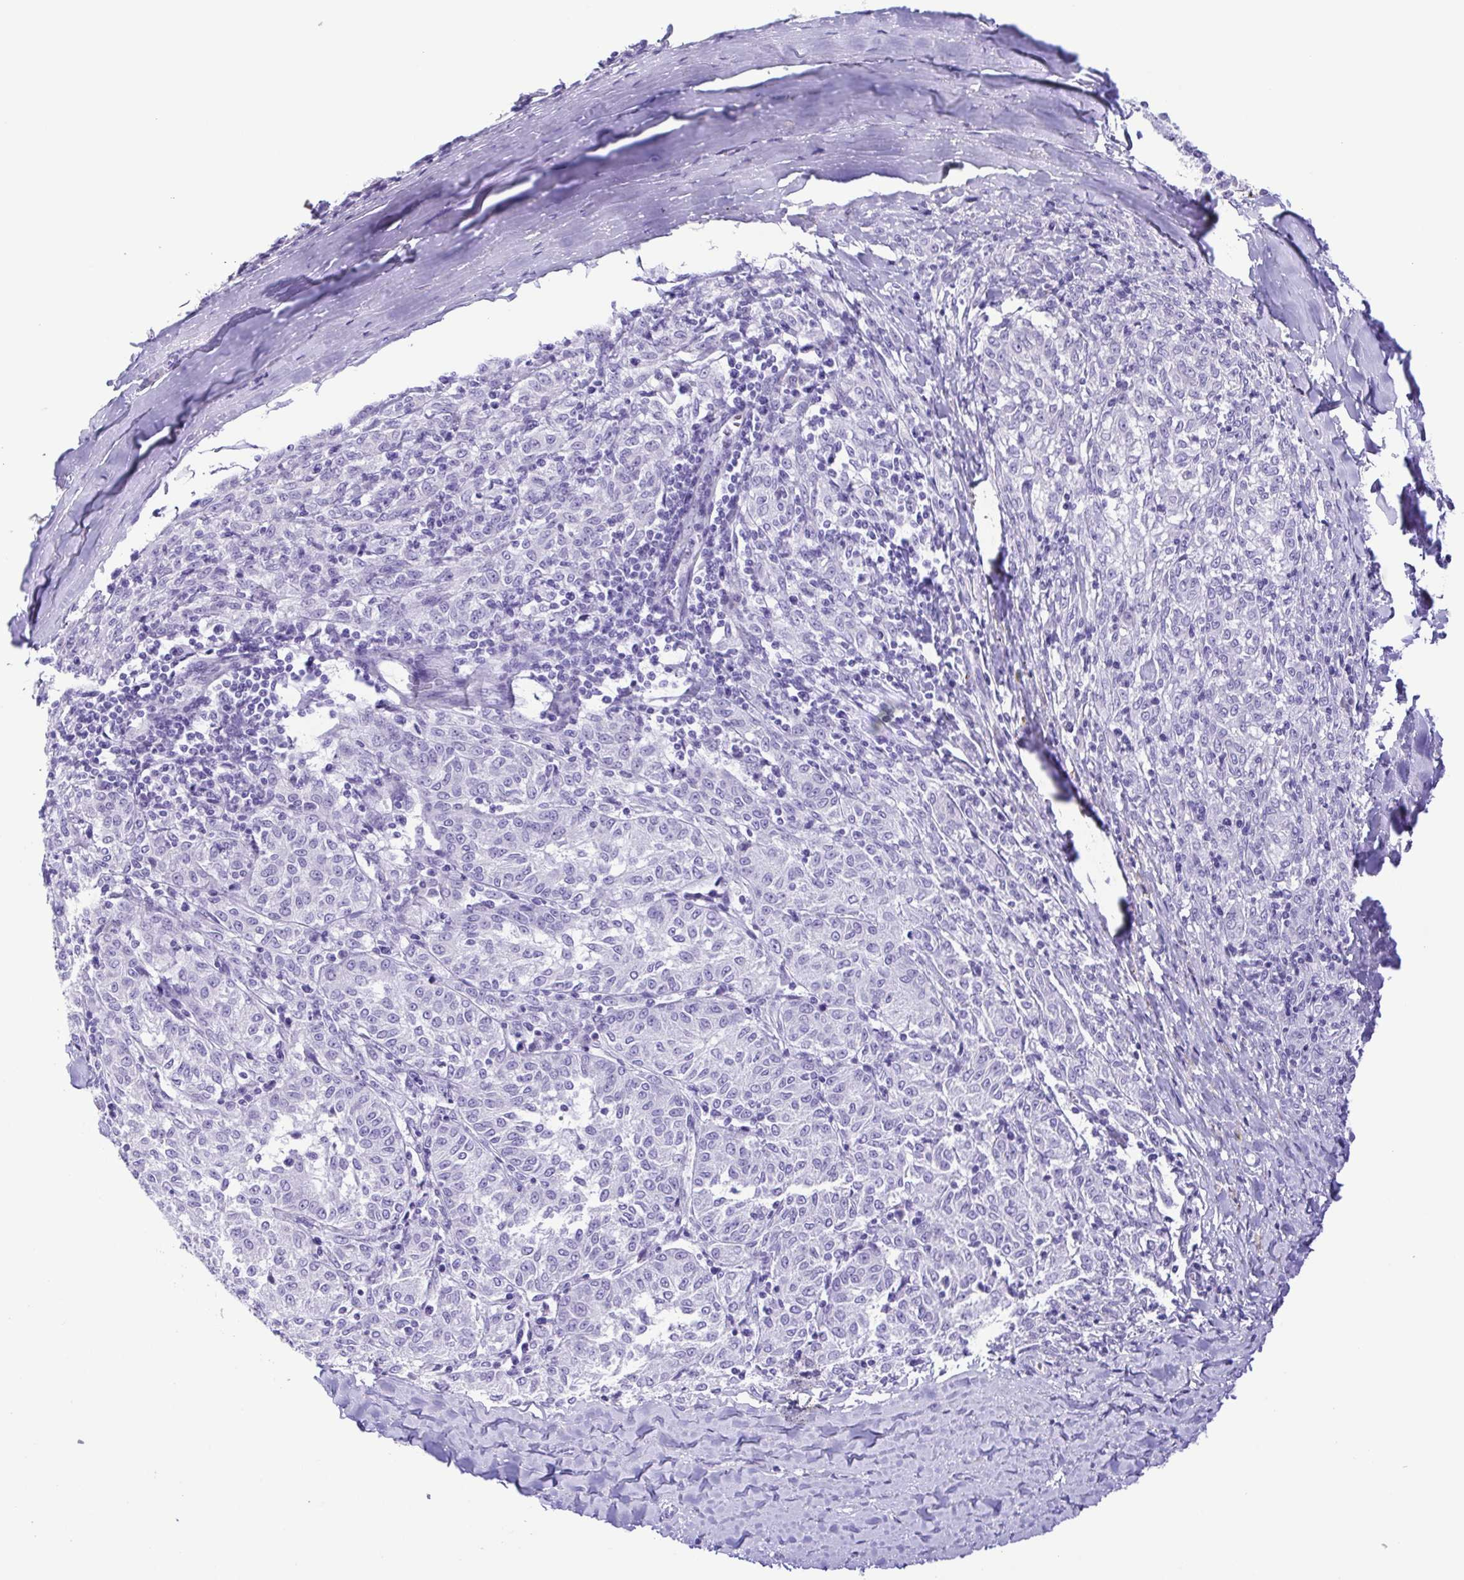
{"staining": {"intensity": "negative", "quantity": "none", "location": "none"}, "tissue": "melanoma", "cell_type": "Tumor cells", "image_type": "cancer", "snomed": [{"axis": "morphology", "description": "Malignant melanoma, NOS"}, {"axis": "topography", "description": "Skin"}], "caption": "DAB immunohistochemical staining of melanoma demonstrates no significant staining in tumor cells. (Brightfield microscopy of DAB immunohistochemistry at high magnification).", "gene": "PAK3", "patient": {"sex": "female", "age": 72}}